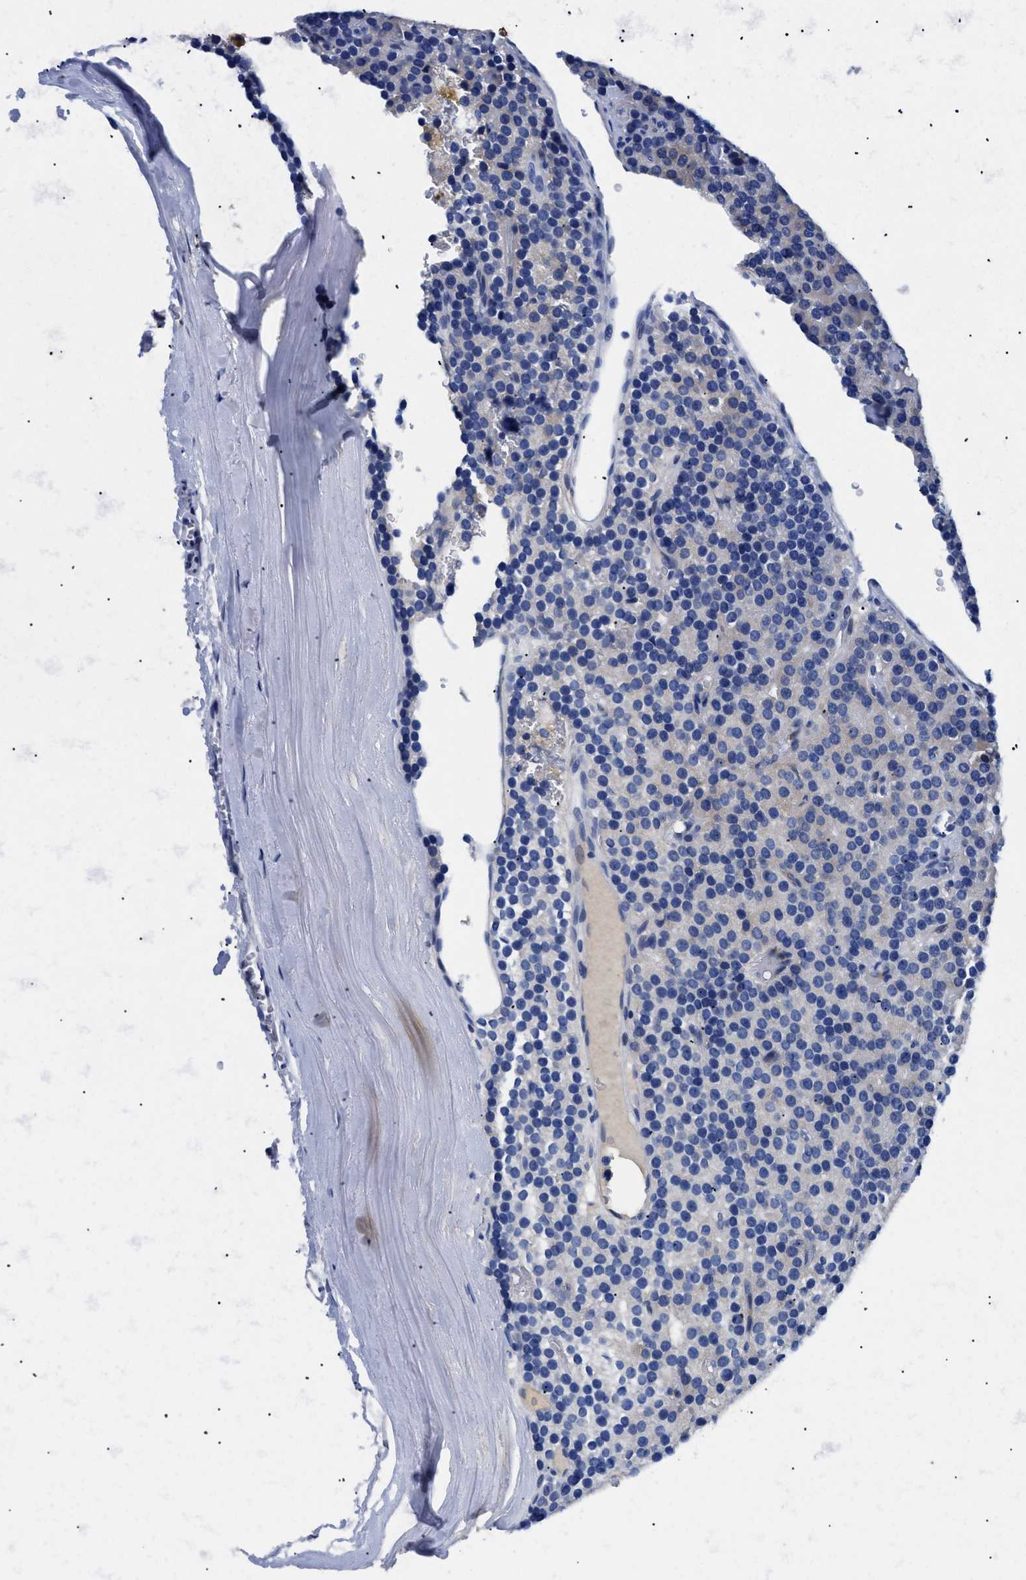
{"staining": {"intensity": "negative", "quantity": "none", "location": "none"}, "tissue": "parathyroid gland", "cell_type": "Glandular cells", "image_type": "normal", "snomed": [{"axis": "morphology", "description": "Normal tissue, NOS"}, {"axis": "morphology", "description": "Adenoma, NOS"}, {"axis": "topography", "description": "Parathyroid gland"}], "caption": "This is an immunohistochemistry (IHC) histopathology image of normal parathyroid gland. There is no expression in glandular cells.", "gene": "TMEM68", "patient": {"sex": "female", "age": 86}}